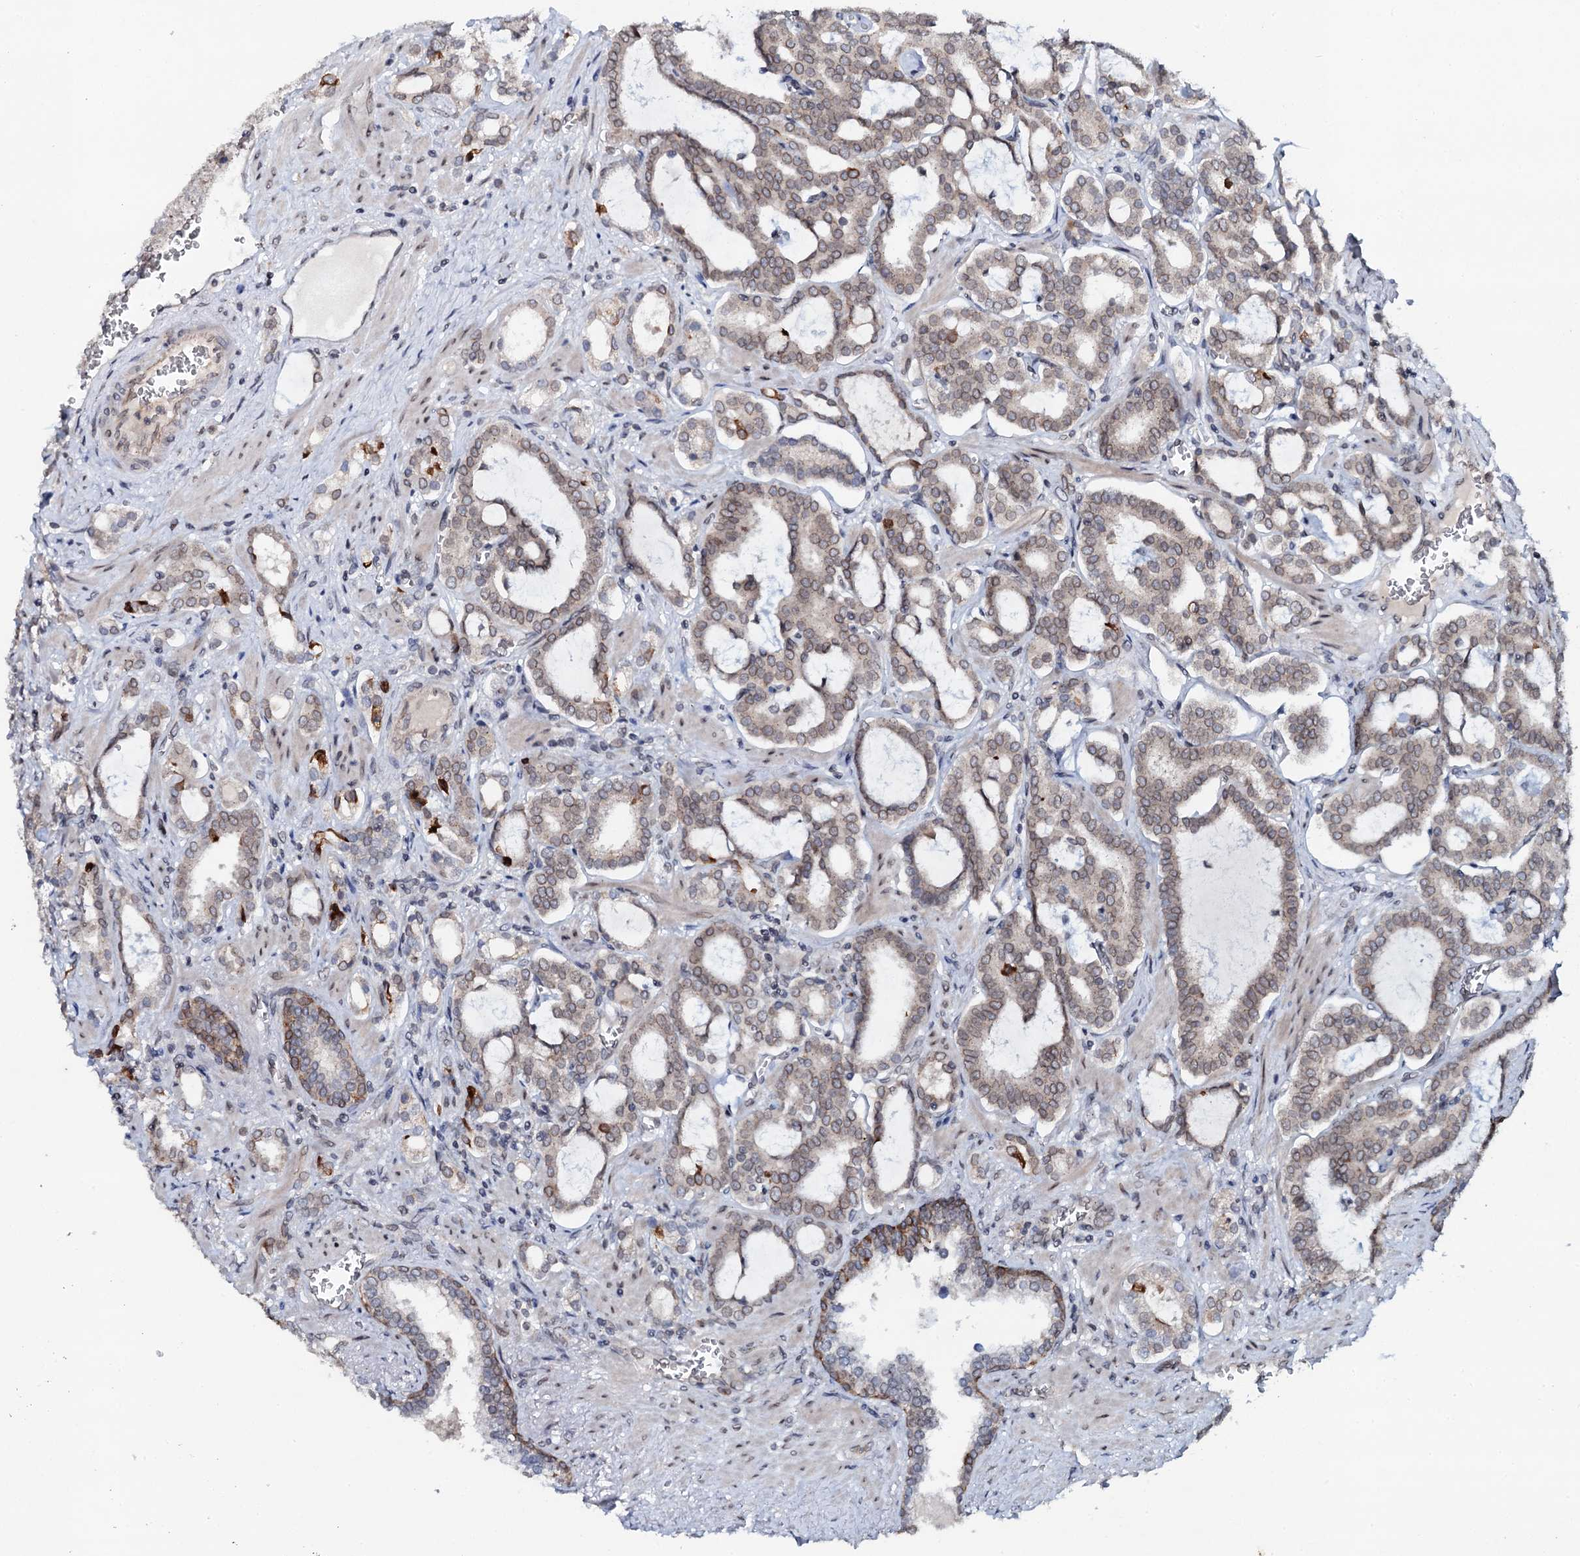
{"staining": {"intensity": "weak", "quantity": ">75%", "location": "cytoplasmic/membranous,nuclear"}, "tissue": "prostate cancer", "cell_type": "Tumor cells", "image_type": "cancer", "snomed": [{"axis": "morphology", "description": "Adenocarcinoma, High grade"}, {"axis": "topography", "description": "Prostate and seminal vesicle, NOS"}], "caption": "Immunohistochemistry (IHC) staining of high-grade adenocarcinoma (prostate), which exhibits low levels of weak cytoplasmic/membranous and nuclear positivity in approximately >75% of tumor cells indicating weak cytoplasmic/membranous and nuclear protein staining. The staining was performed using DAB (3,3'-diaminobenzidine) (brown) for protein detection and nuclei were counterstained in hematoxylin (blue).", "gene": "SNTA1", "patient": {"sex": "male", "age": 67}}